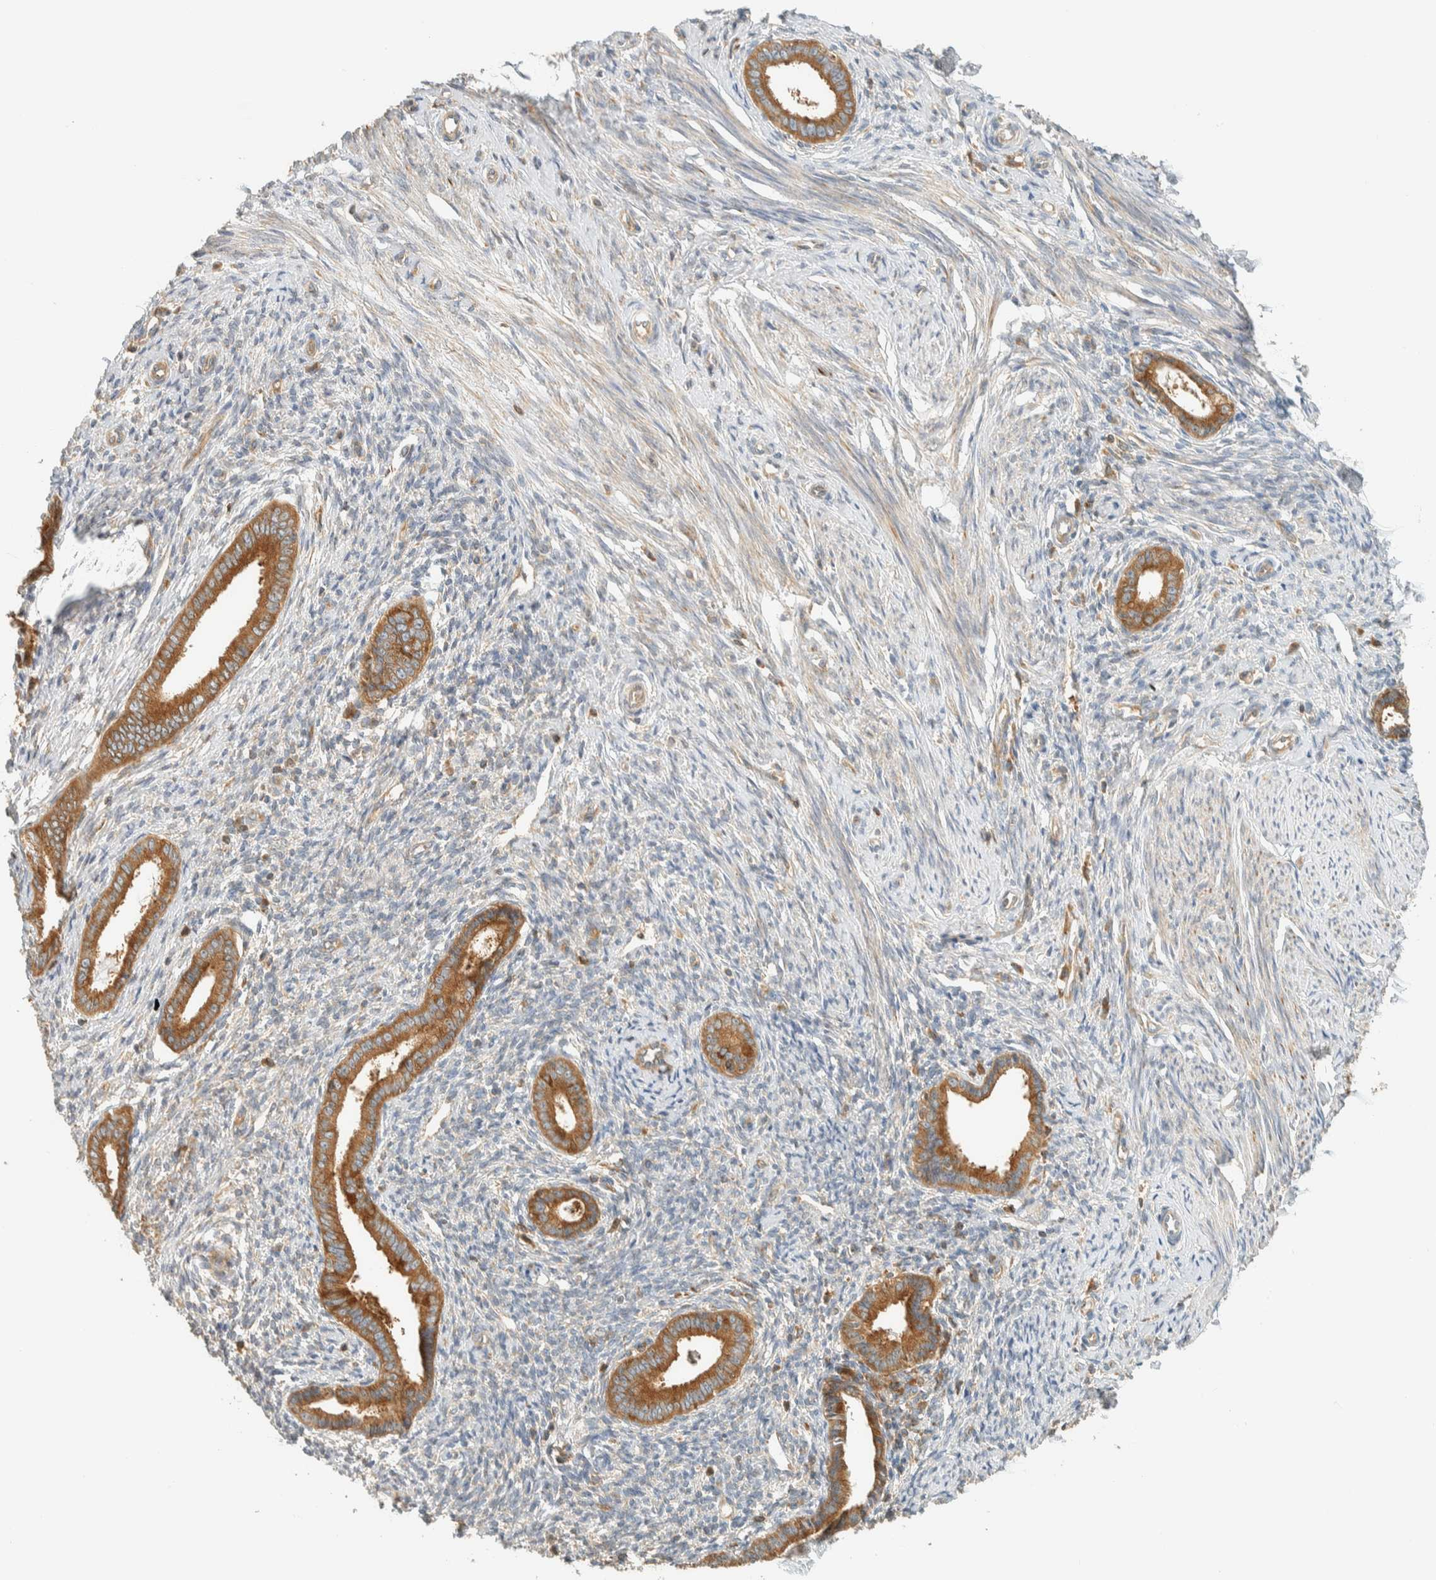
{"staining": {"intensity": "moderate", "quantity": "<25%", "location": "cytoplasmic/membranous"}, "tissue": "endometrium", "cell_type": "Cells in endometrial stroma", "image_type": "normal", "snomed": [{"axis": "morphology", "description": "Normal tissue, NOS"}, {"axis": "topography", "description": "Endometrium"}], "caption": "Protein staining exhibits moderate cytoplasmic/membranous positivity in approximately <25% of cells in endometrial stroma in benign endometrium. (DAB (3,3'-diaminobenzidine) IHC with brightfield microscopy, high magnification).", "gene": "ARFGEF1", "patient": {"sex": "female", "age": 56}}